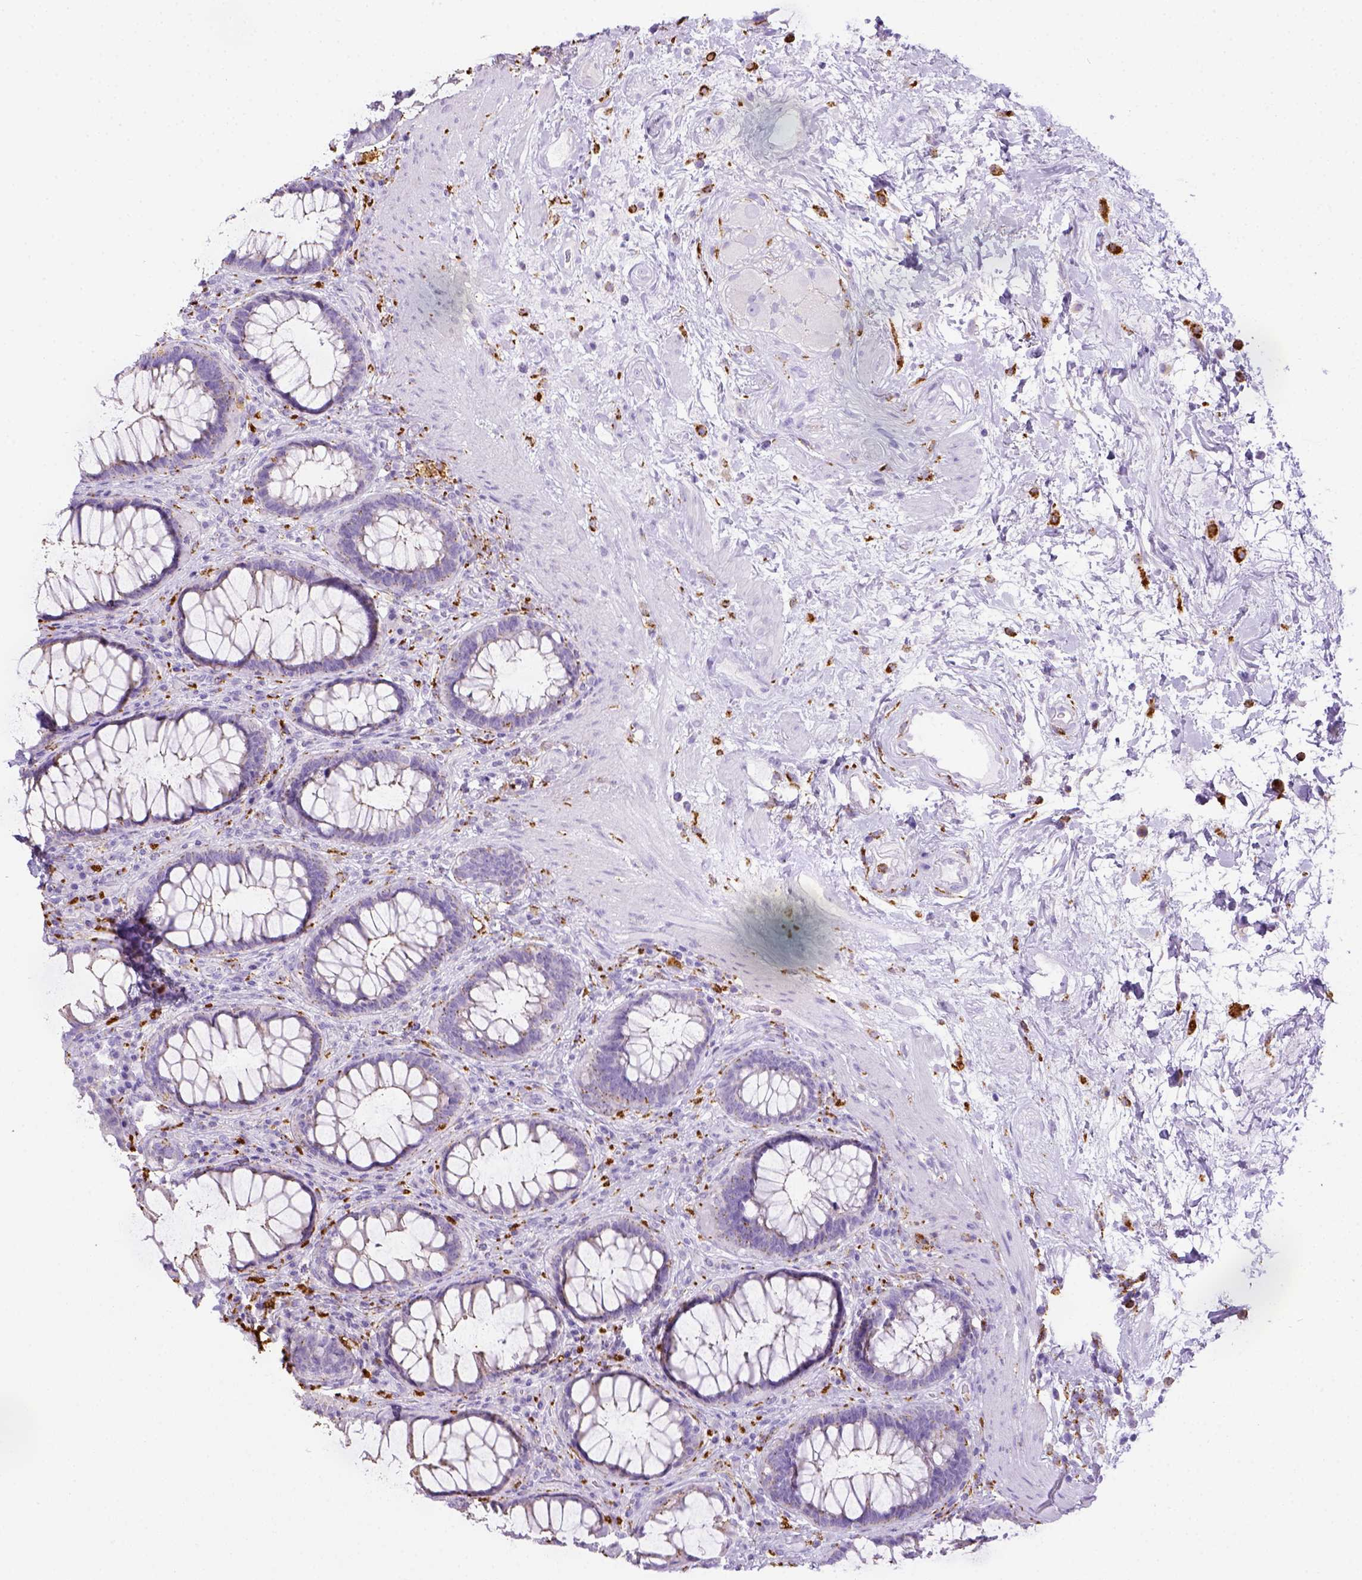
{"staining": {"intensity": "negative", "quantity": "none", "location": "none"}, "tissue": "rectum", "cell_type": "Glandular cells", "image_type": "normal", "snomed": [{"axis": "morphology", "description": "Normal tissue, NOS"}, {"axis": "topography", "description": "Rectum"}], "caption": "Immunohistochemistry image of normal rectum: rectum stained with DAB exhibits no significant protein positivity in glandular cells. (Immunohistochemistry, brightfield microscopy, high magnification).", "gene": "CD68", "patient": {"sex": "male", "age": 72}}